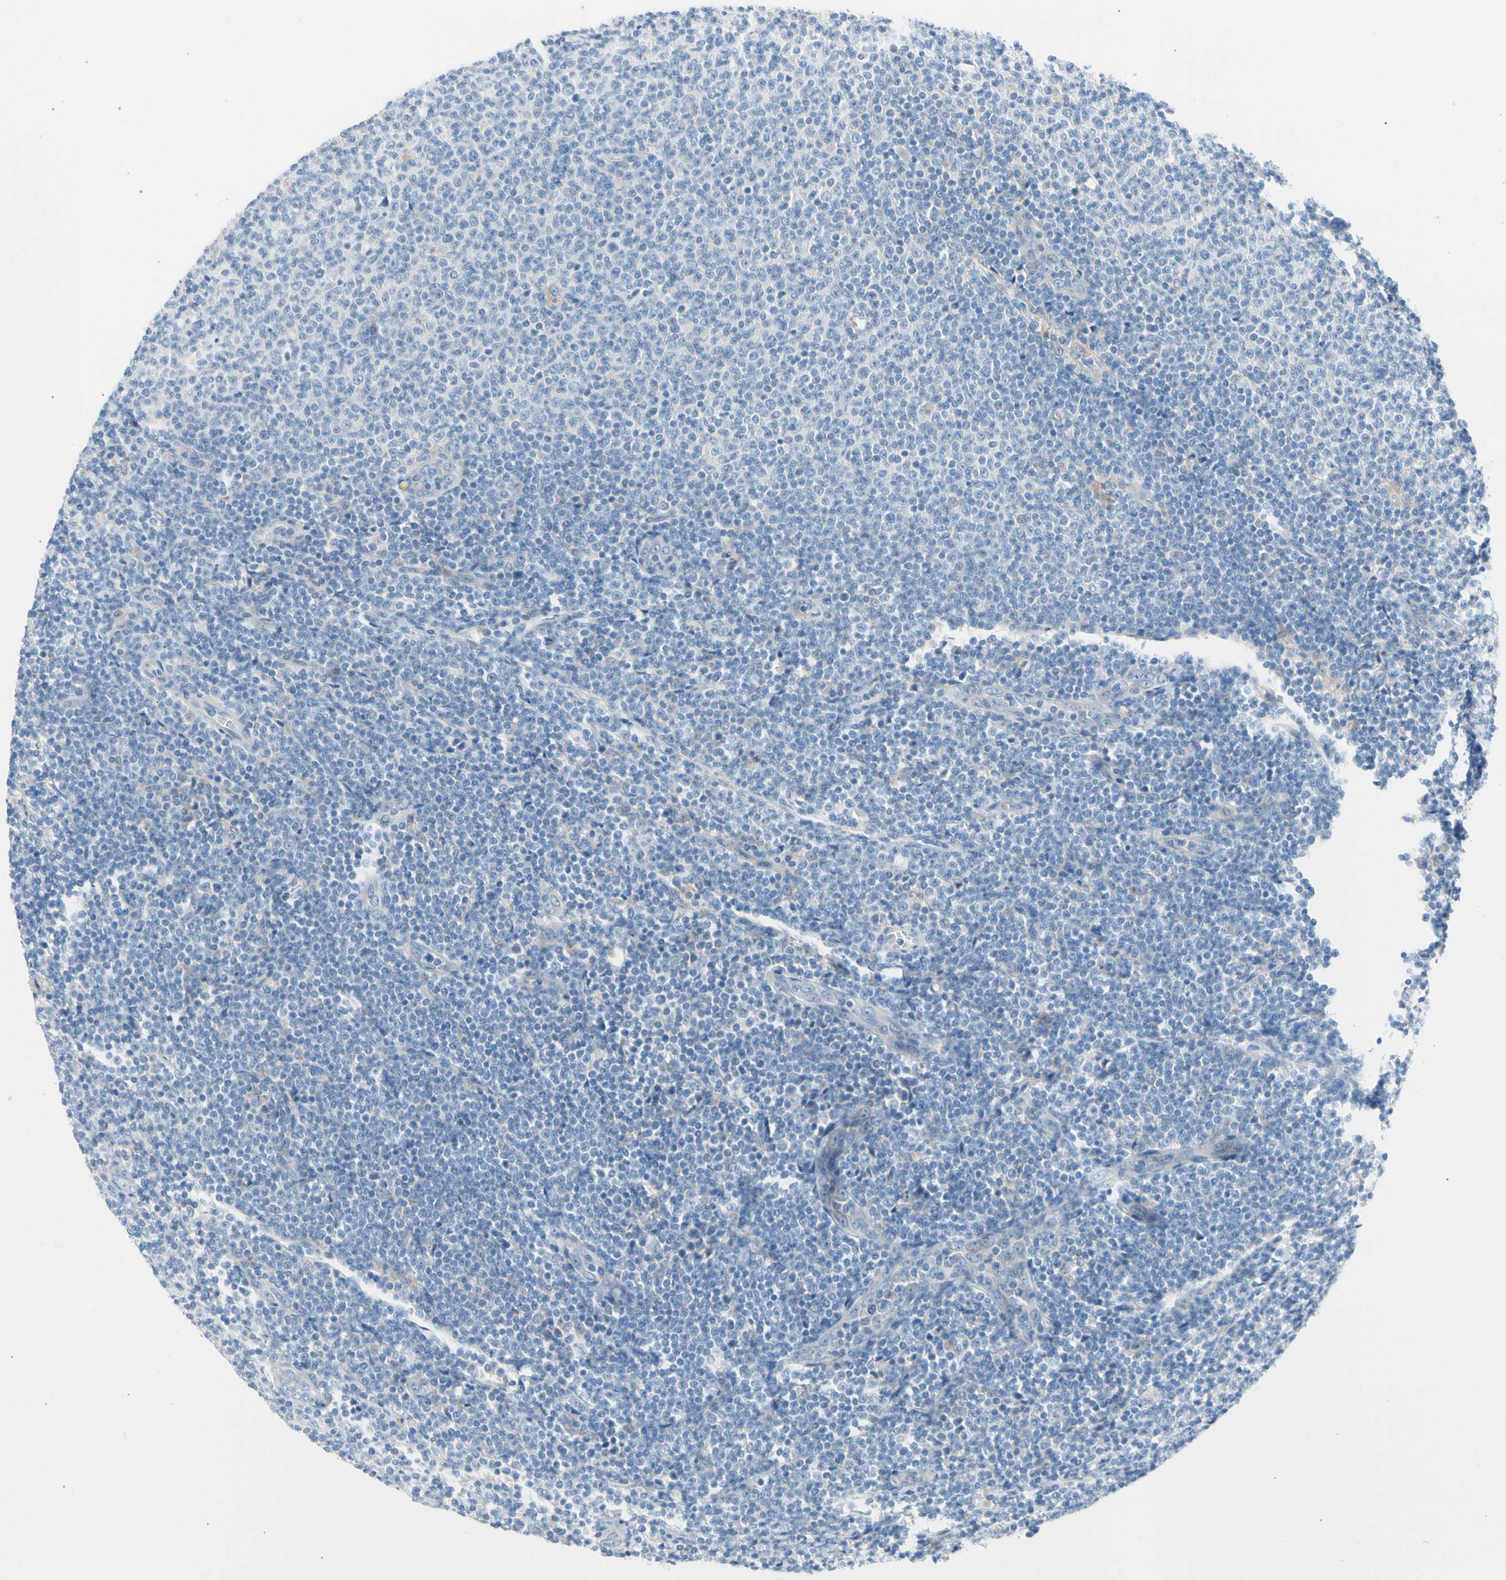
{"staining": {"intensity": "negative", "quantity": "none", "location": "none"}, "tissue": "lymphoma", "cell_type": "Tumor cells", "image_type": "cancer", "snomed": [{"axis": "morphology", "description": "Malignant lymphoma, non-Hodgkin's type, Low grade"}, {"axis": "topography", "description": "Lymph node"}], "caption": "Micrograph shows no protein staining in tumor cells of malignant lymphoma, non-Hodgkin's type (low-grade) tissue.", "gene": "CASQ1", "patient": {"sex": "male", "age": 66}}